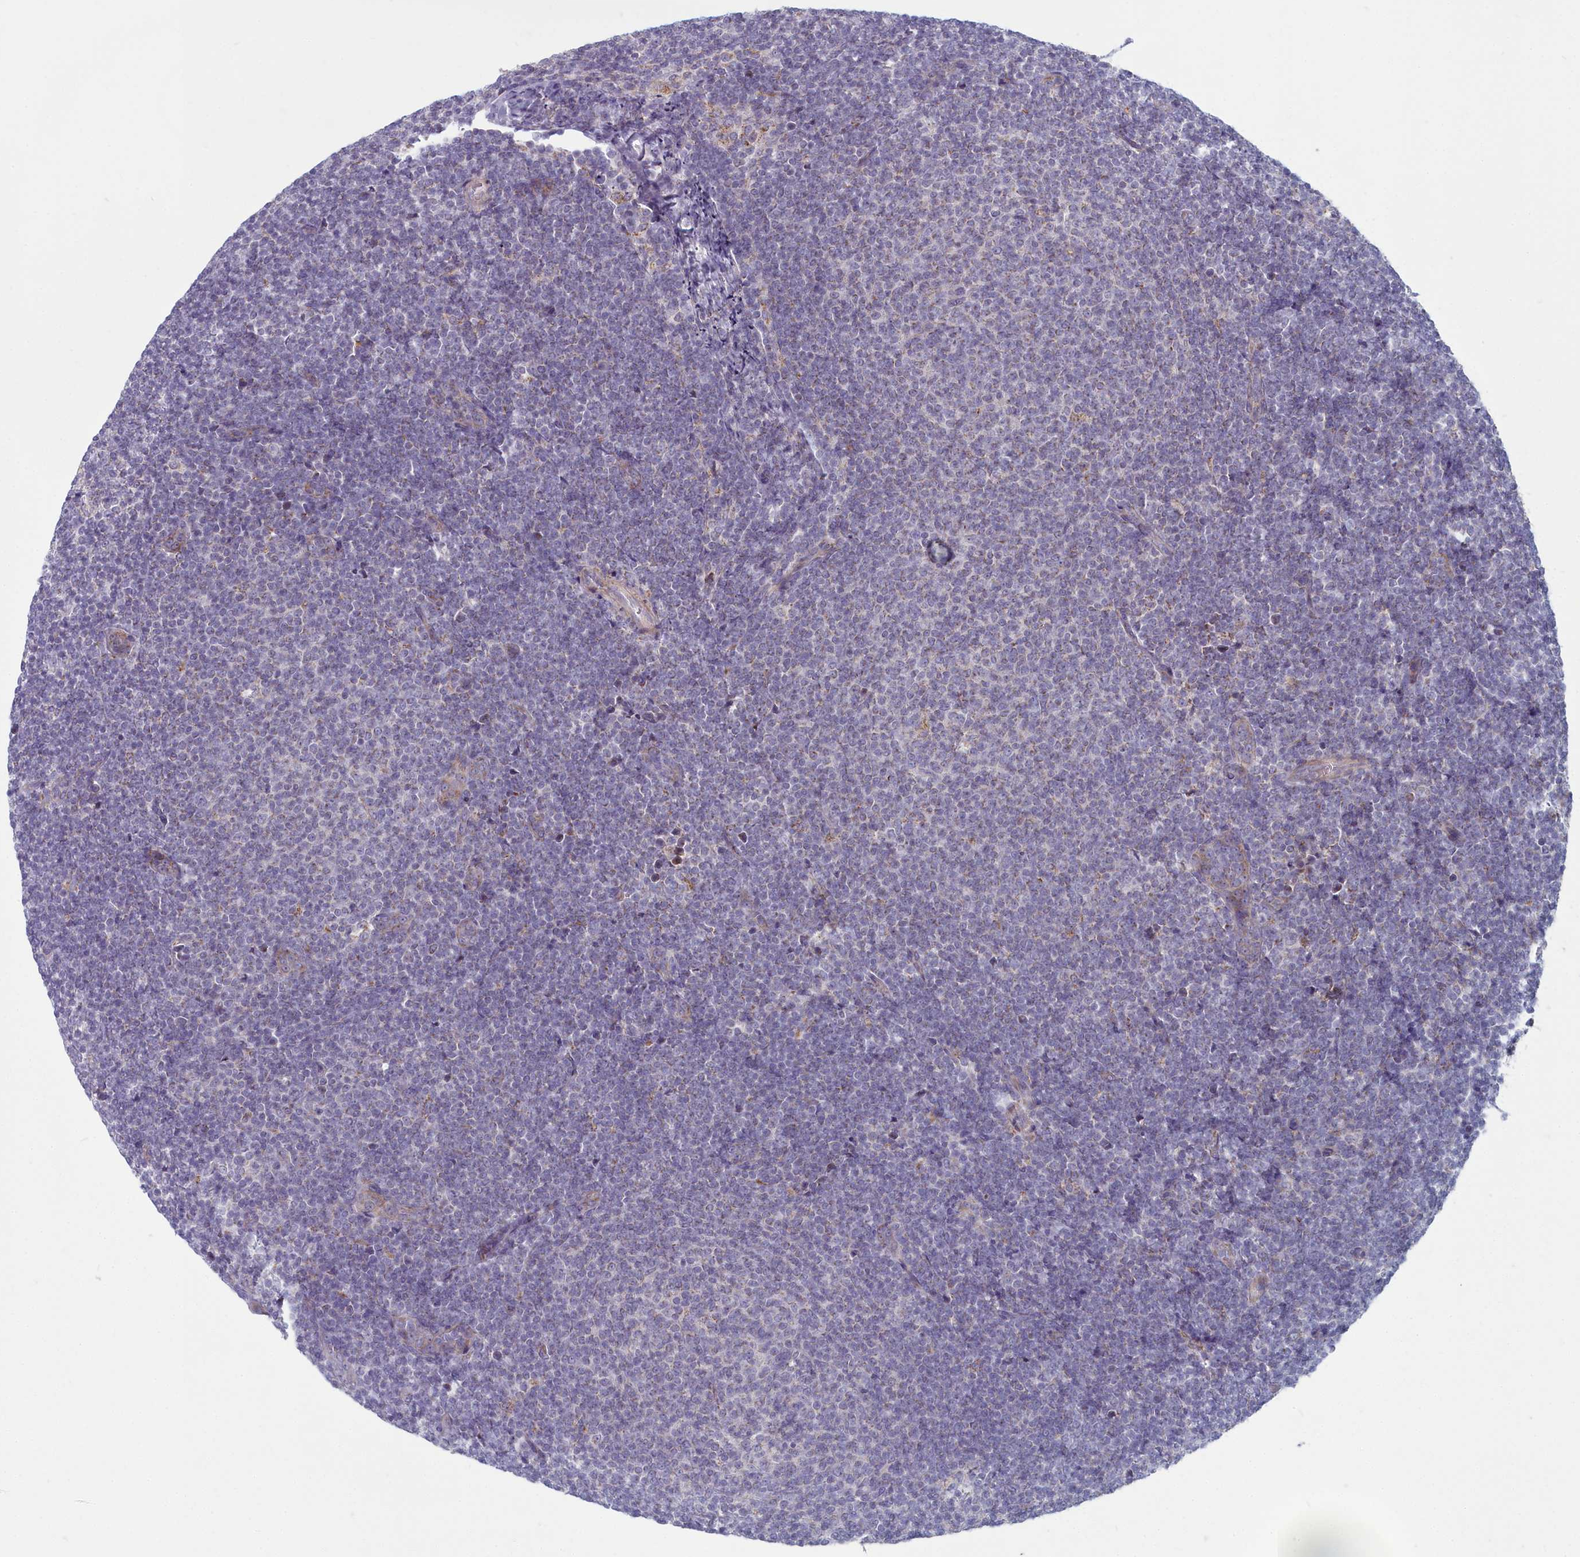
{"staining": {"intensity": "negative", "quantity": "none", "location": "none"}, "tissue": "lymphoma", "cell_type": "Tumor cells", "image_type": "cancer", "snomed": [{"axis": "morphology", "description": "Malignant lymphoma, non-Hodgkin's type, Low grade"}, {"axis": "topography", "description": "Lymph node"}], "caption": "Human lymphoma stained for a protein using immunohistochemistry exhibits no positivity in tumor cells.", "gene": "INSYN2A", "patient": {"sex": "male", "age": 66}}